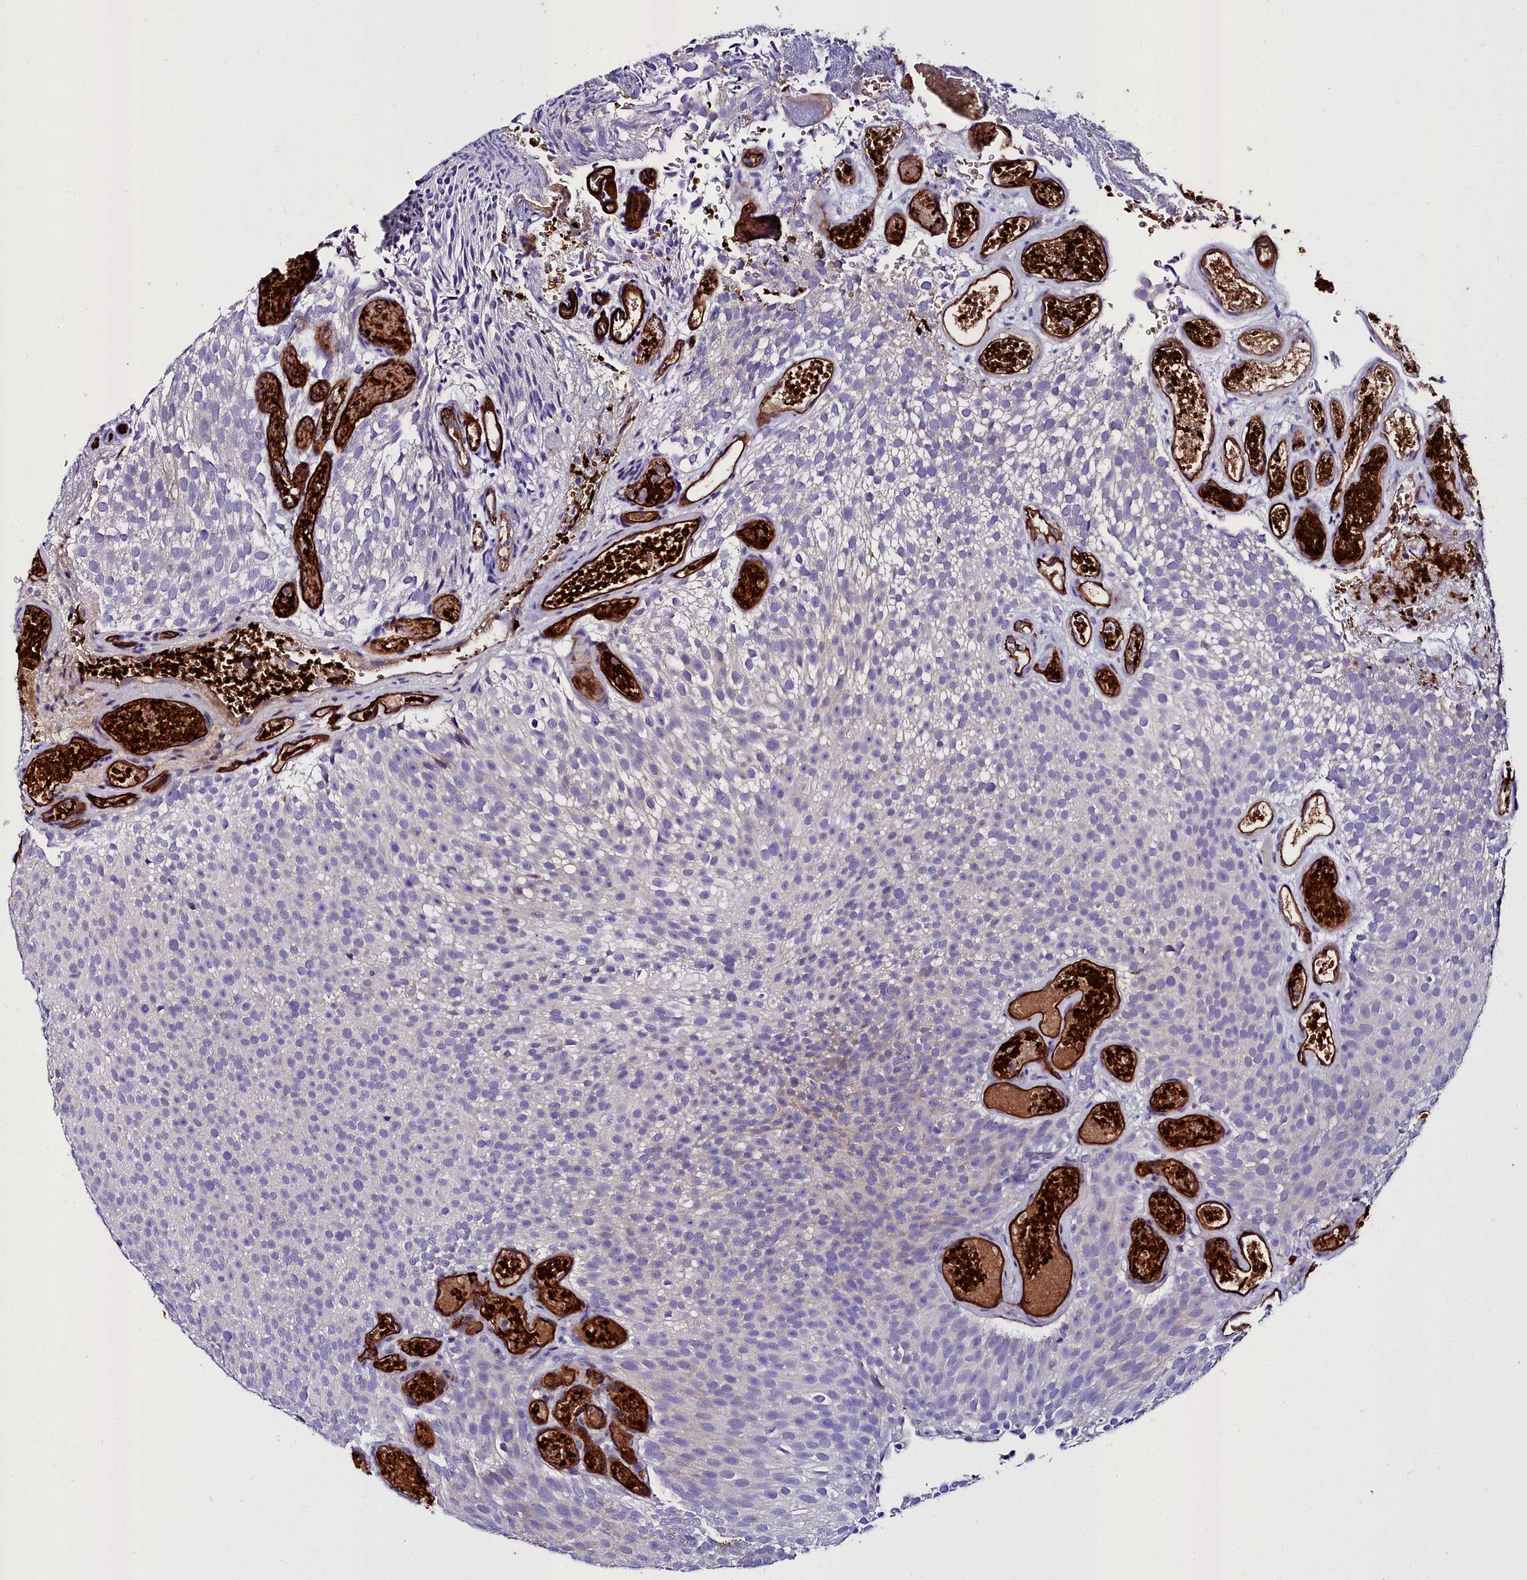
{"staining": {"intensity": "negative", "quantity": "none", "location": "none"}, "tissue": "urothelial cancer", "cell_type": "Tumor cells", "image_type": "cancer", "snomed": [{"axis": "morphology", "description": "Urothelial carcinoma, Low grade"}, {"axis": "topography", "description": "Urinary bladder"}], "caption": "Human urothelial cancer stained for a protein using IHC displays no positivity in tumor cells.", "gene": "CYP4F11", "patient": {"sex": "male", "age": 78}}